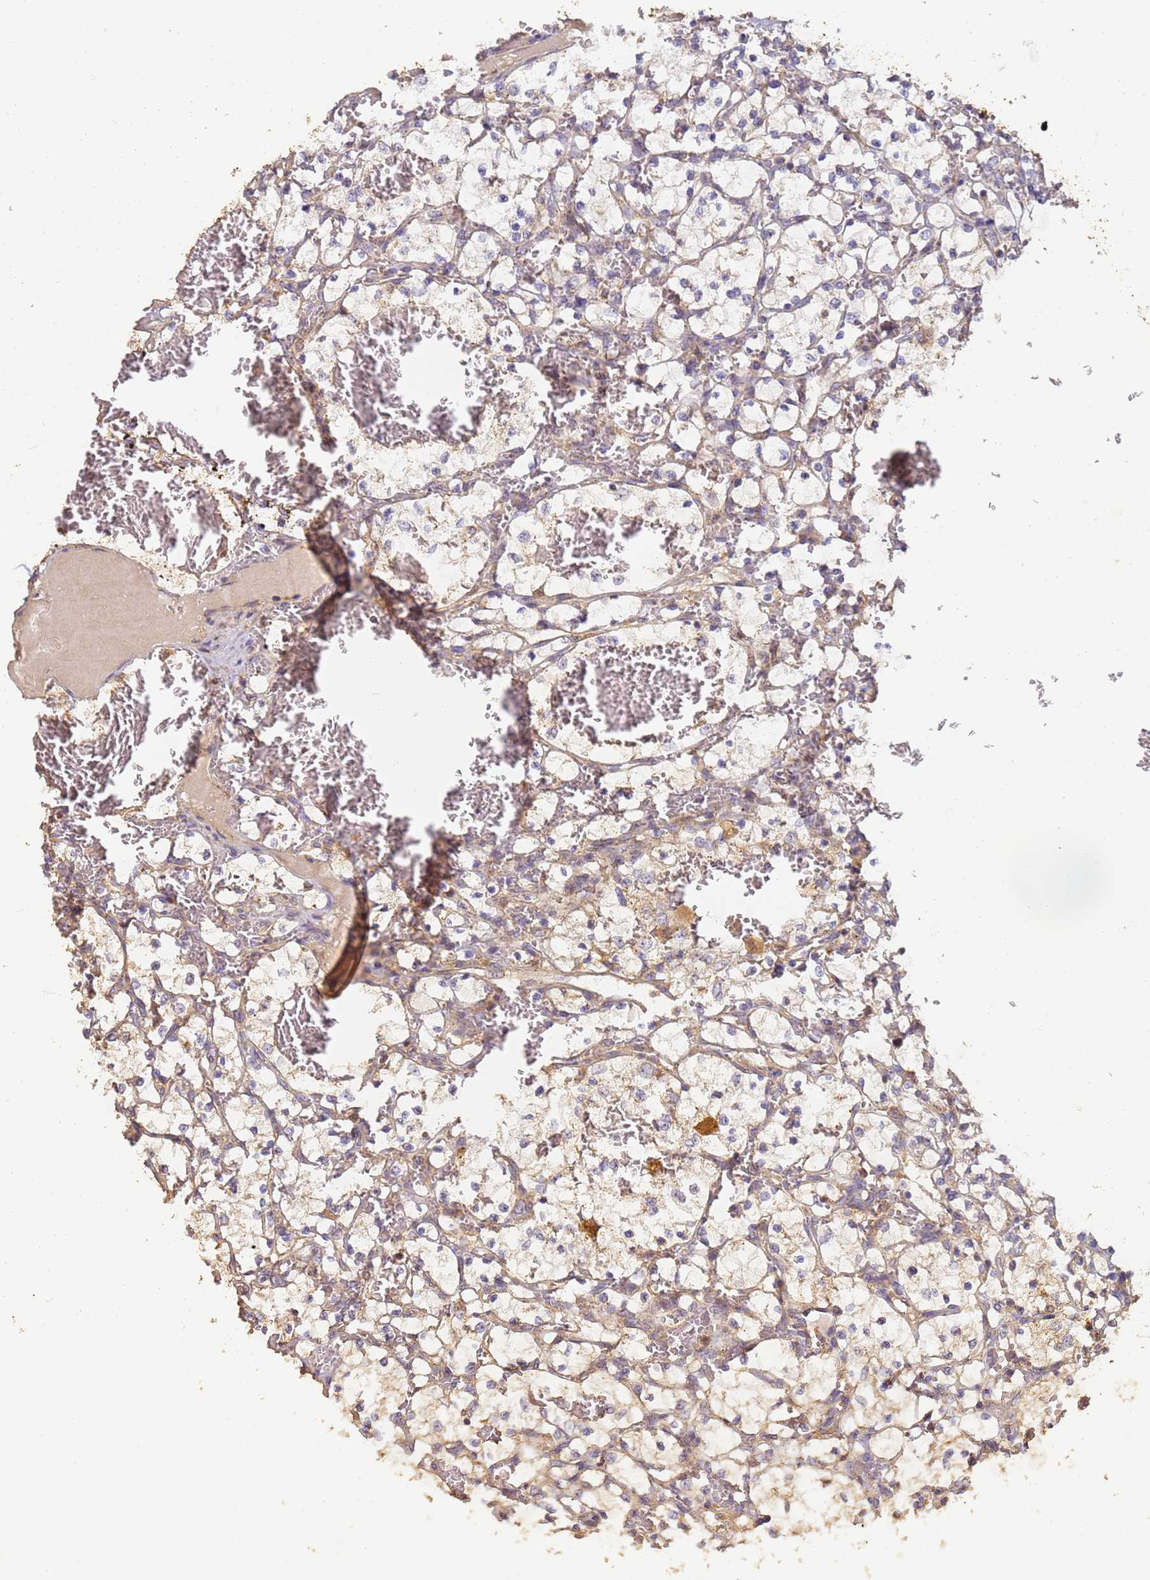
{"staining": {"intensity": "weak", "quantity": "<25%", "location": "cytoplasmic/membranous"}, "tissue": "renal cancer", "cell_type": "Tumor cells", "image_type": "cancer", "snomed": [{"axis": "morphology", "description": "Adenocarcinoma, NOS"}, {"axis": "topography", "description": "Kidney"}], "caption": "Immunohistochemical staining of human renal cancer demonstrates no significant positivity in tumor cells. (DAB immunohistochemistry (IHC), high magnification).", "gene": "TIGAR", "patient": {"sex": "female", "age": 69}}